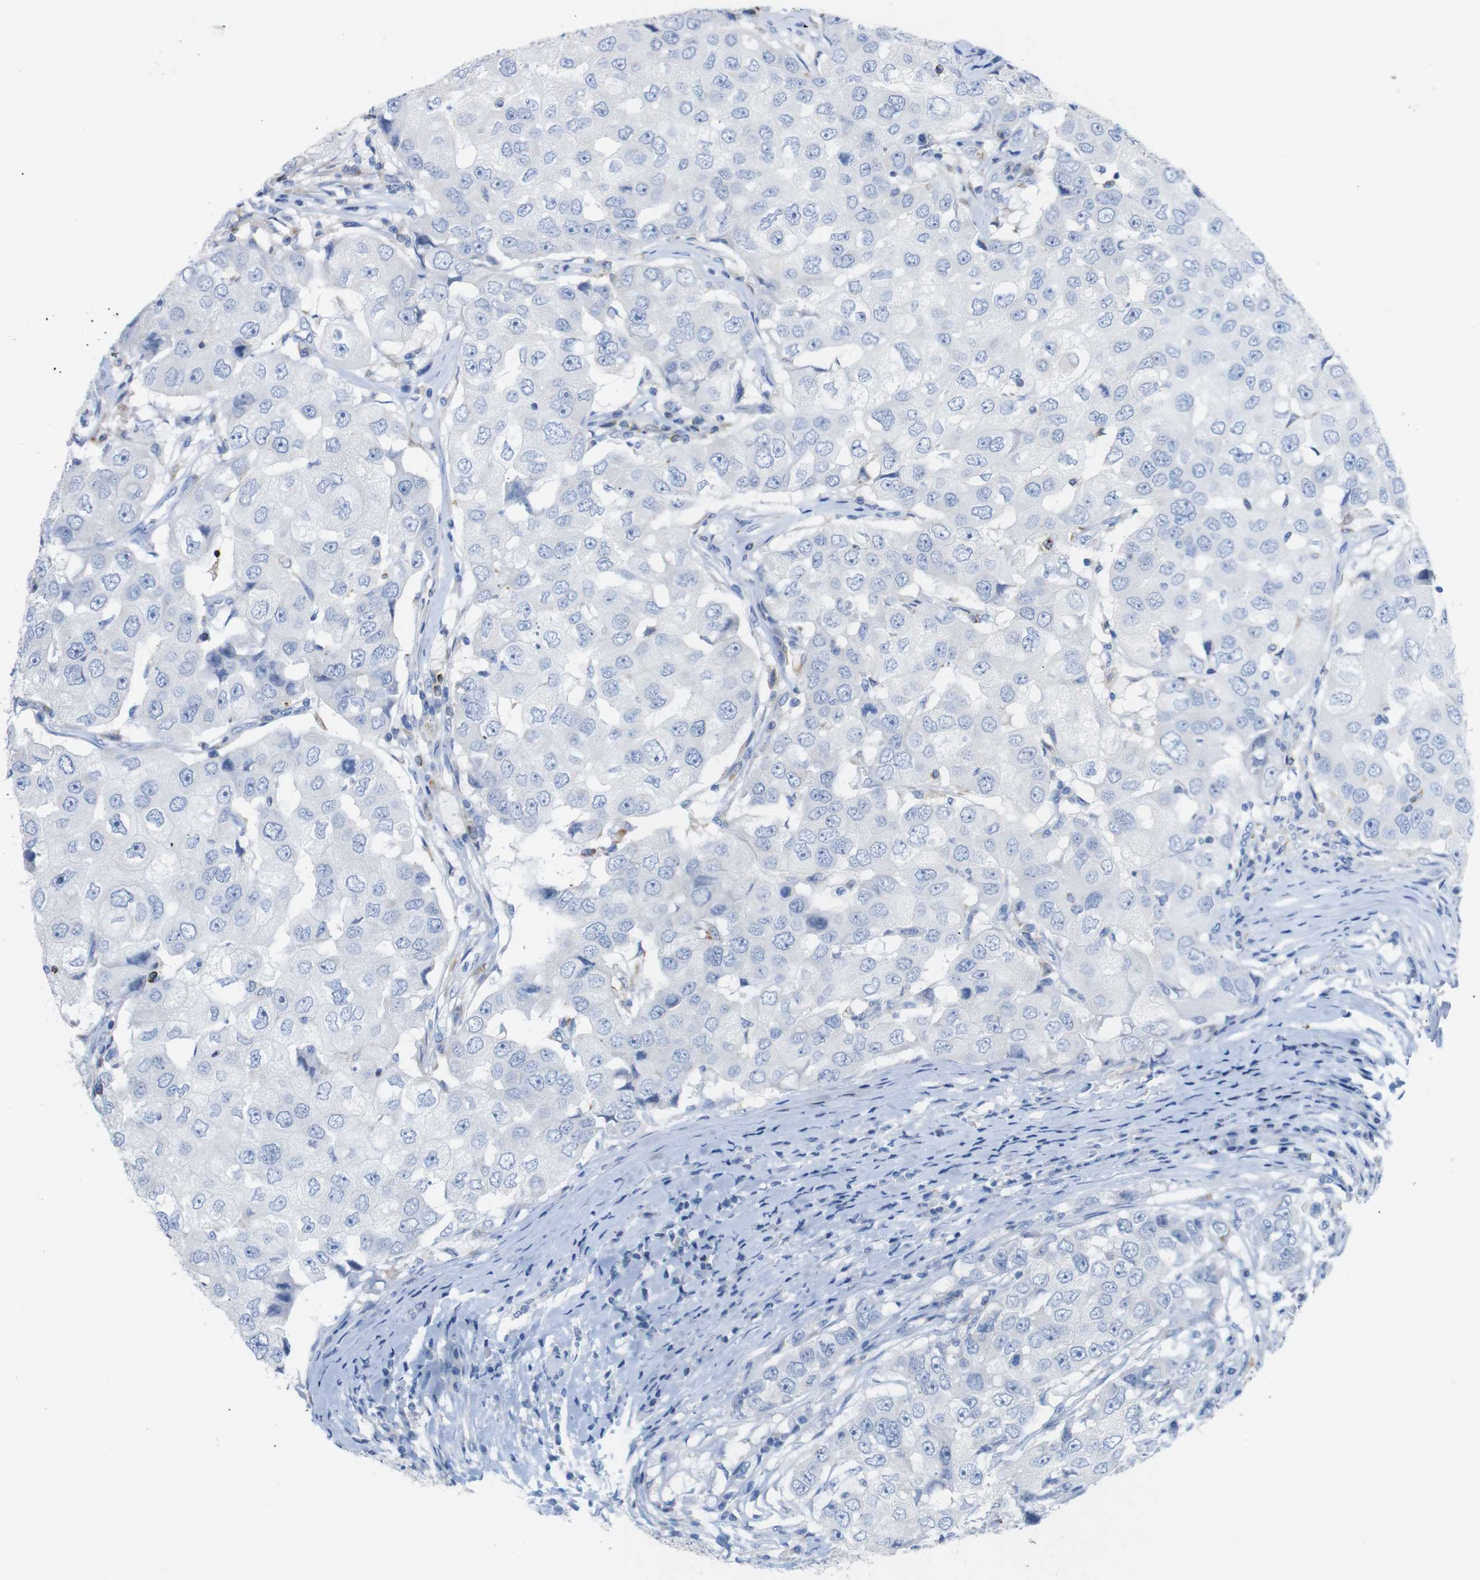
{"staining": {"intensity": "negative", "quantity": "none", "location": "none"}, "tissue": "breast cancer", "cell_type": "Tumor cells", "image_type": "cancer", "snomed": [{"axis": "morphology", "description": "Duct carcinoma"}, {"axis": "topography", "description": "Breast"}], "caption": "A high-resolution histopathology image shows immunohistochemistry staining of infiltrating ductal carcinoma (breast), which shows no significant staining in tumor cells.", "gene": "LAG3", "patient": {"sex": "female", "age": 27}}